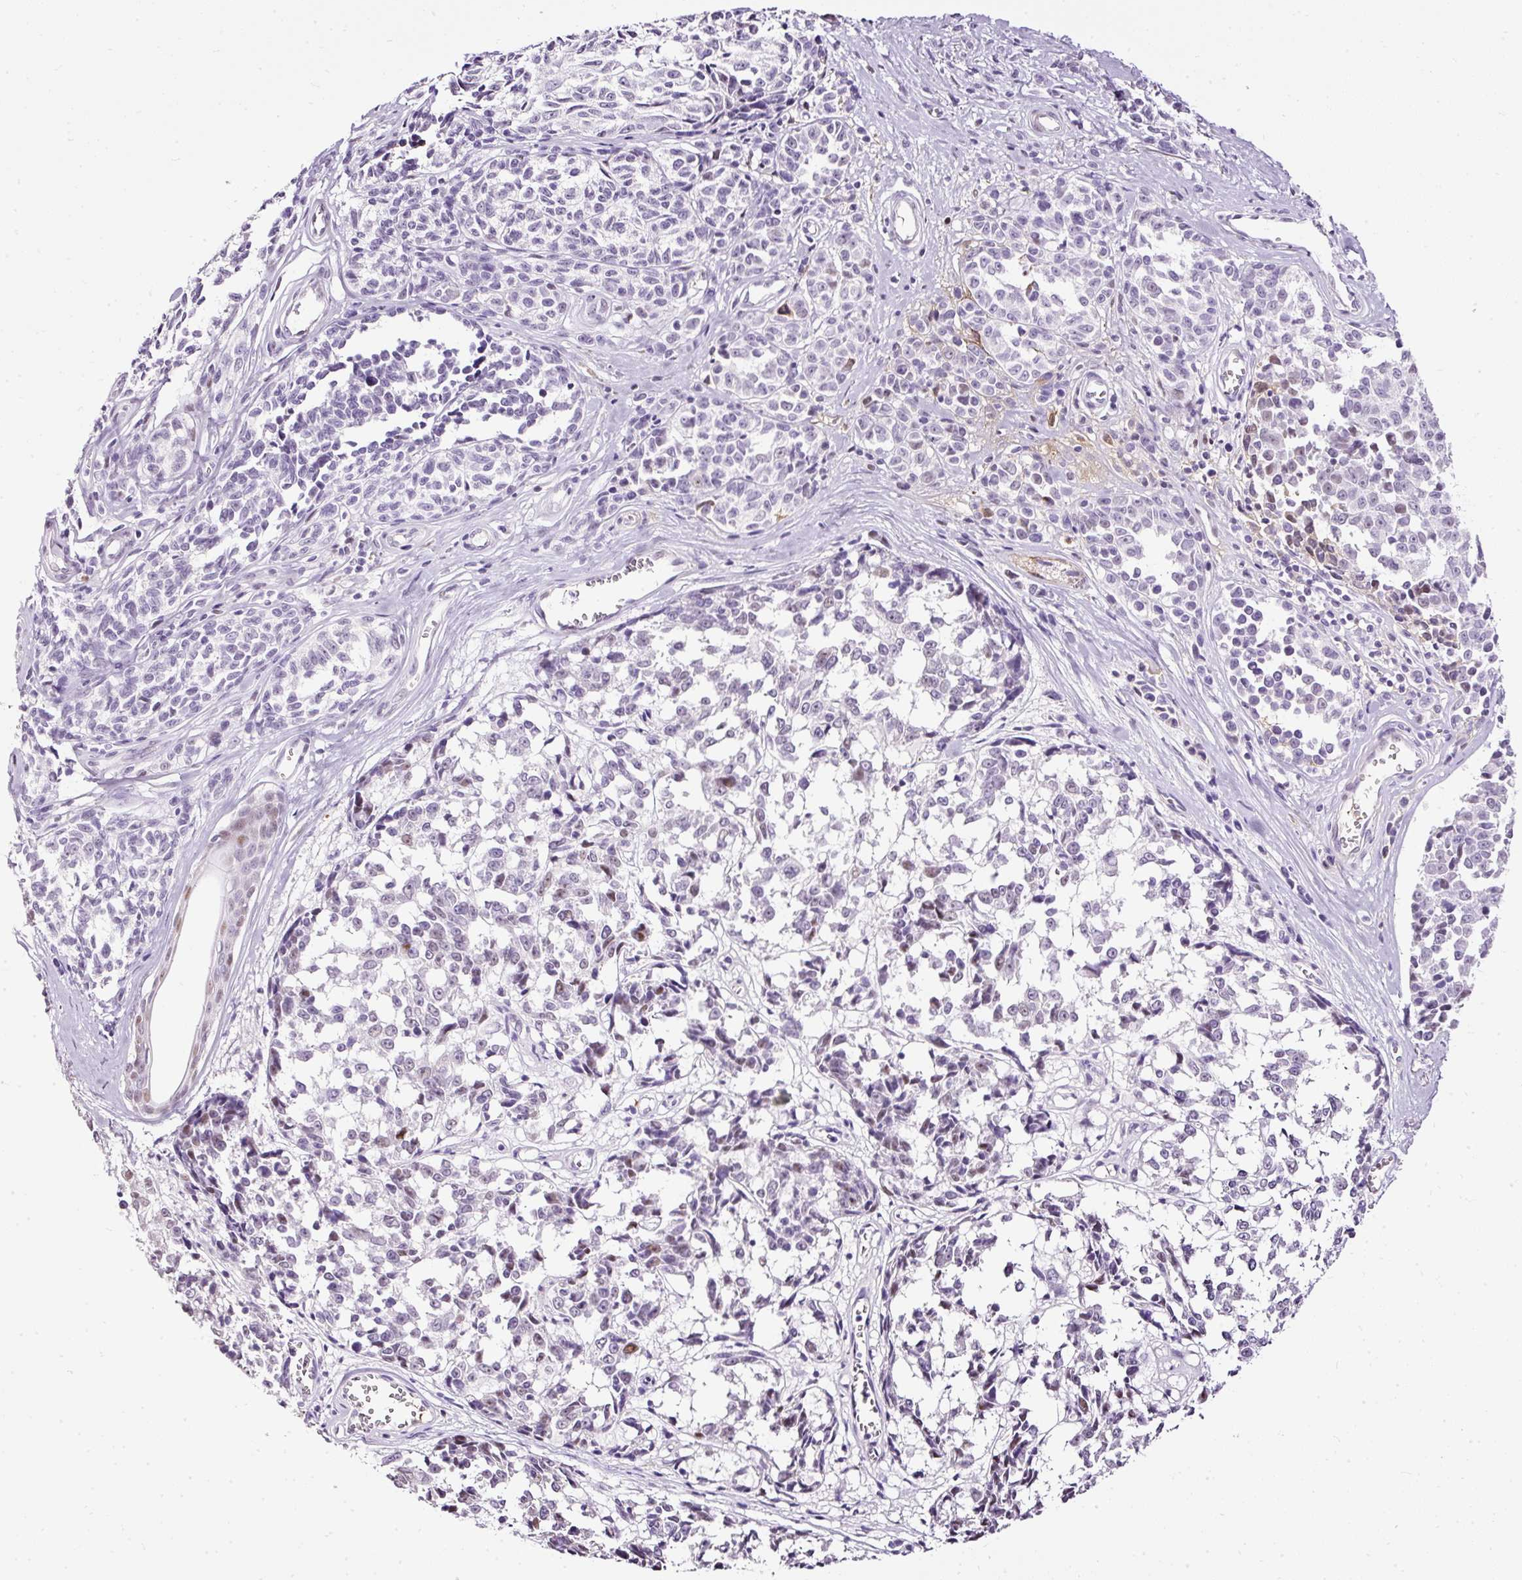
{"staining": {"intensity": "weak", "quantity": "<25%", "location": "nuclear"}, "tissue": "melanoma", "cell_type": "Tumor cells", "image_type": "cancer", "snomed": [{"axis": "morphology", "description": "Malignant melanoma, NOS"}, {"axis": "topography", "description": "Skin"}], "caption": "This is an immunohistochemistry (IHC) micrograph of malignant melanoma. There is no positivity in tumor cells.", "gene": "PDE6B", "patient": {"sex": "female", "age": 64}}